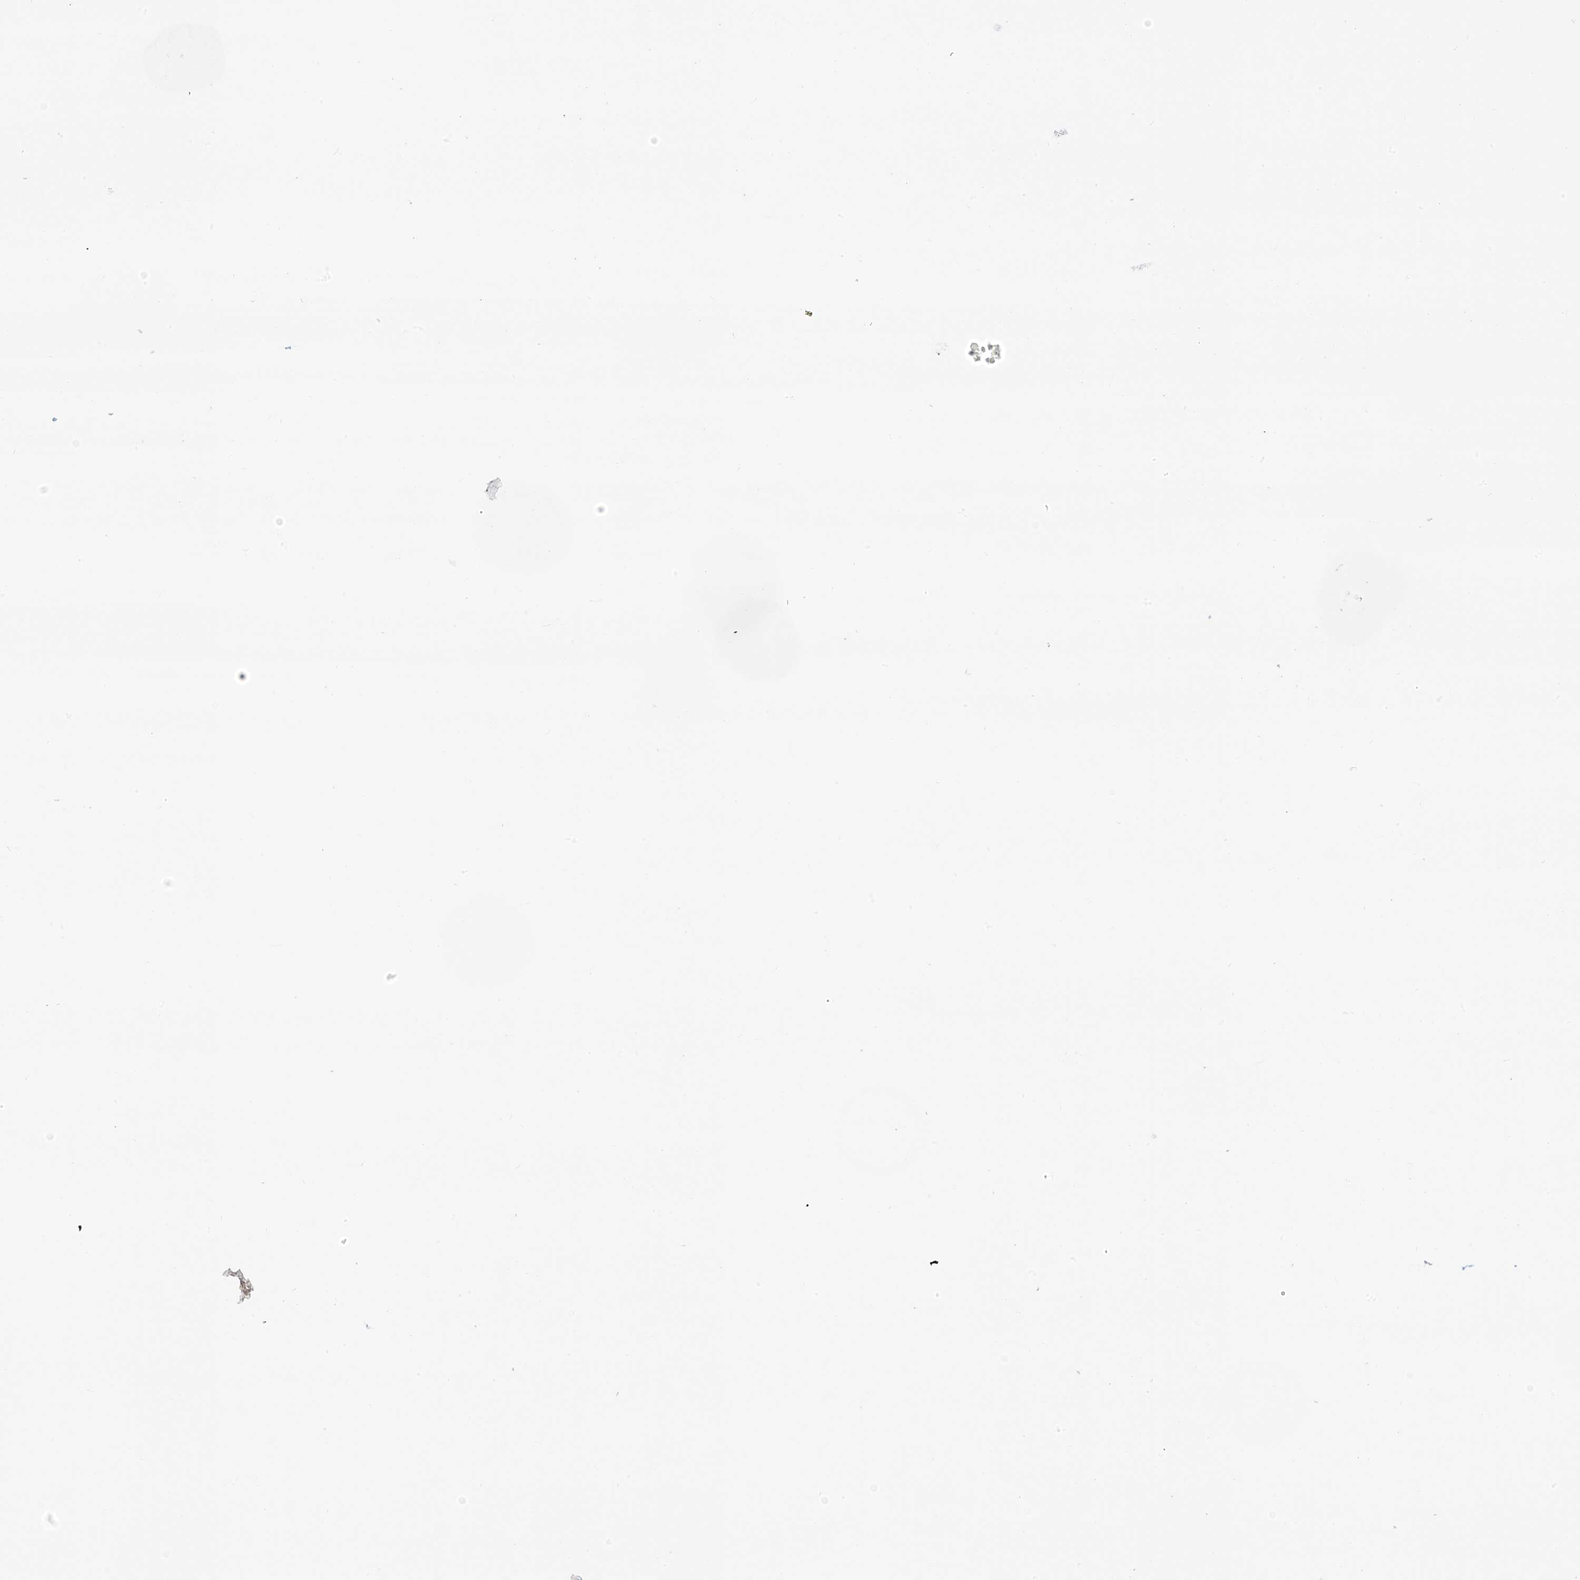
{"staining": {"intensity": "negative", "quantity": "none", "location": "none"}, "tissue": "lung", "cell_type": "Alveolar cells", "image_type": "normal", "snomed": [{"axis": "morphology", "description": "Normal tissue, NOS"}, {"axis": "topography", "description": "Bronchus"}, {"axis": "topography", "description": "Lung"}], "caption": "An image of human lung is negative for staining in alveolar cells. (DAB IHC, high magnification).", "gene": "HS6ST2", "patient": {"sex": "female", "age": 49}}